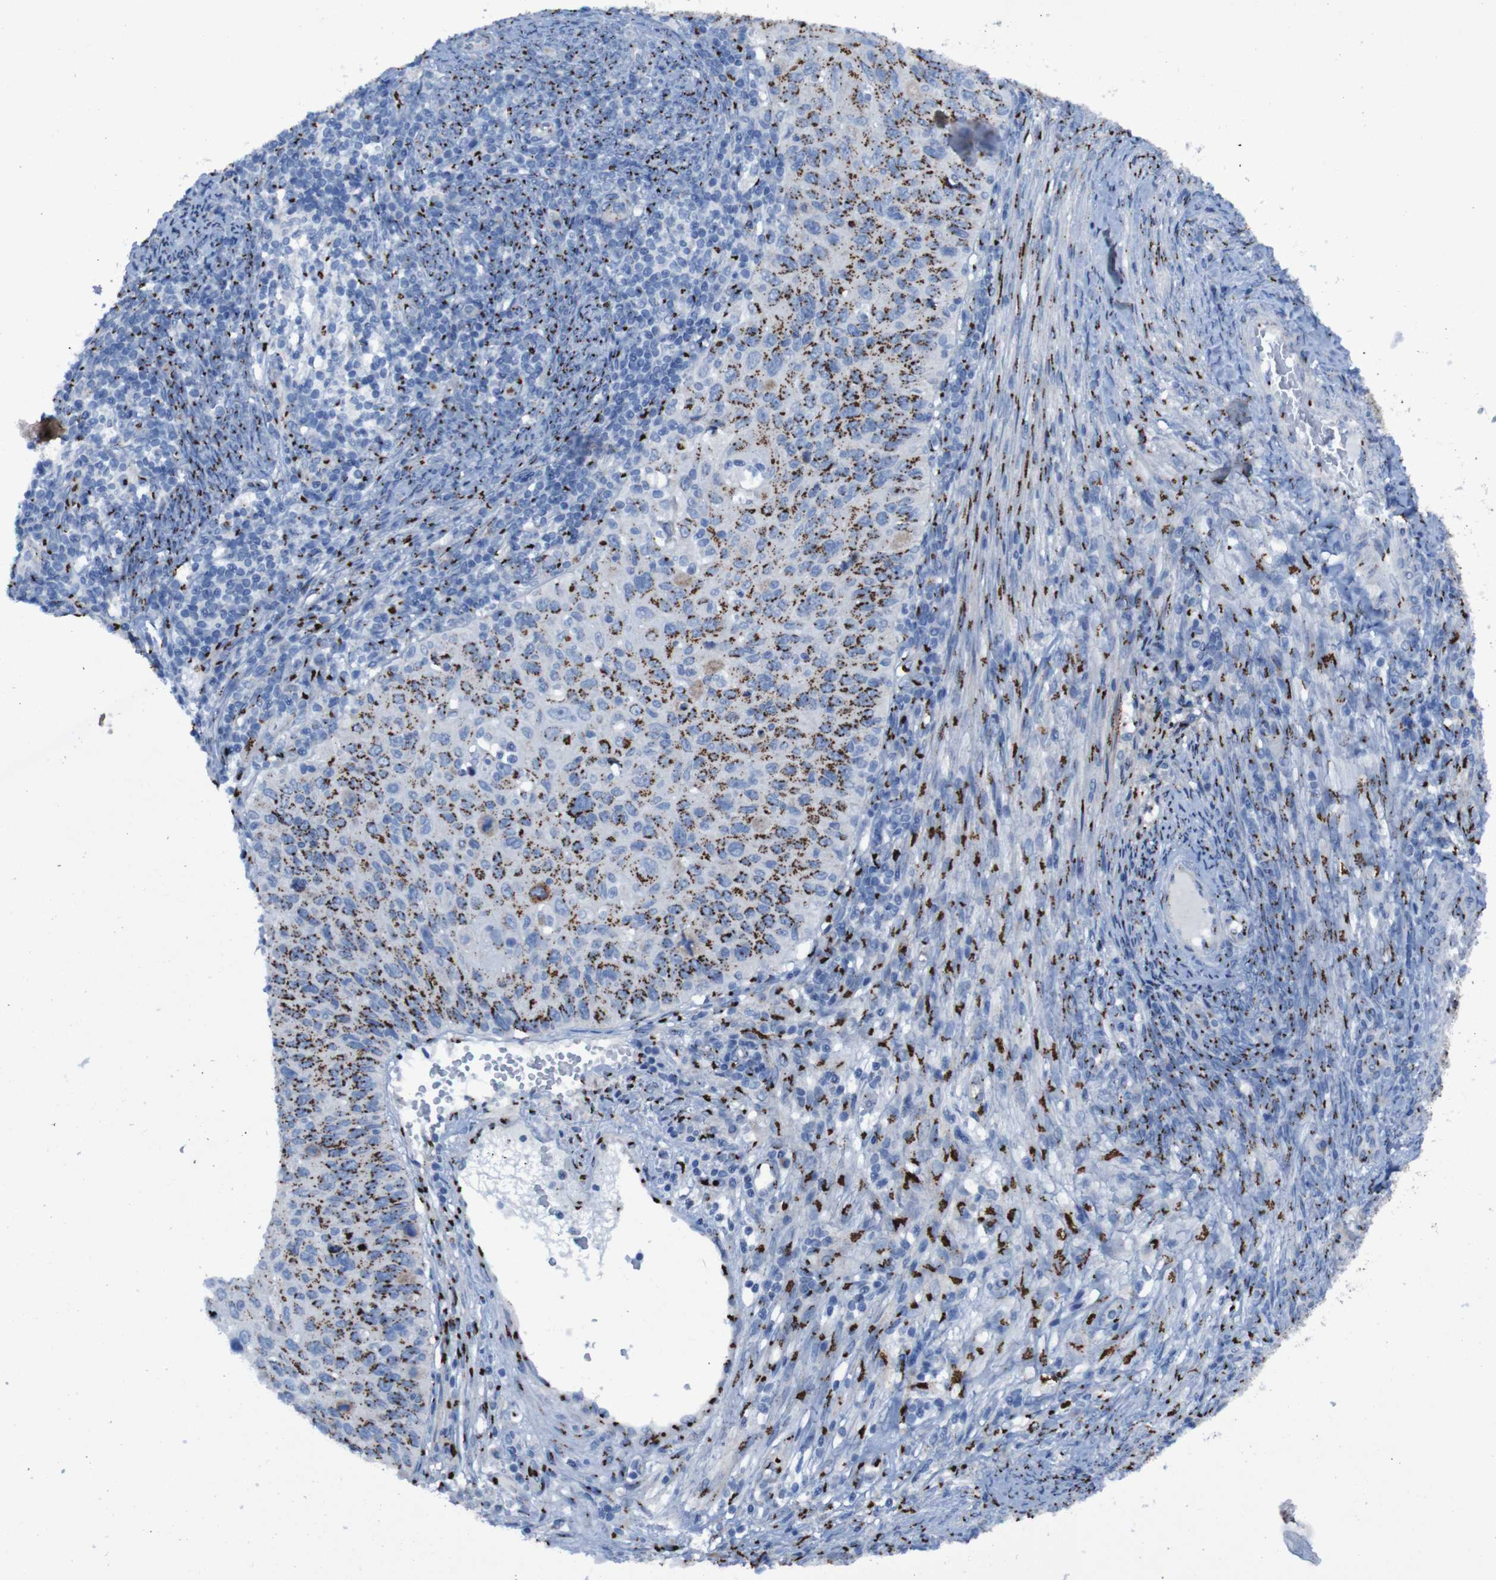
{"staining": {"intensity": "strong", "quantity": ">75%", "location": "cytoplasmic/membranous"}, "tissue": "cervical cancer", "cell_type": "Tumor cells", "image_type": "cancer", "snomed": [{"axis": "morphology", "description": "Squamous cell carcinoma, NOS"}, {"axis": "topography", "description": "Cervix"}], "caption": "Immunohistochemistry (IHC) (DAB (3,3'-diaminobenzidine)) staining of human cervical cancer (squamous cell carcinoma) reveals strong cytoplasmic/membranous protein expression in about >75% of tumor cells. (Brightfield microscopy of DAB IHC at high magnification).", "gene": "GOLM1", "patient": {"sex": "female", "age": 70}}